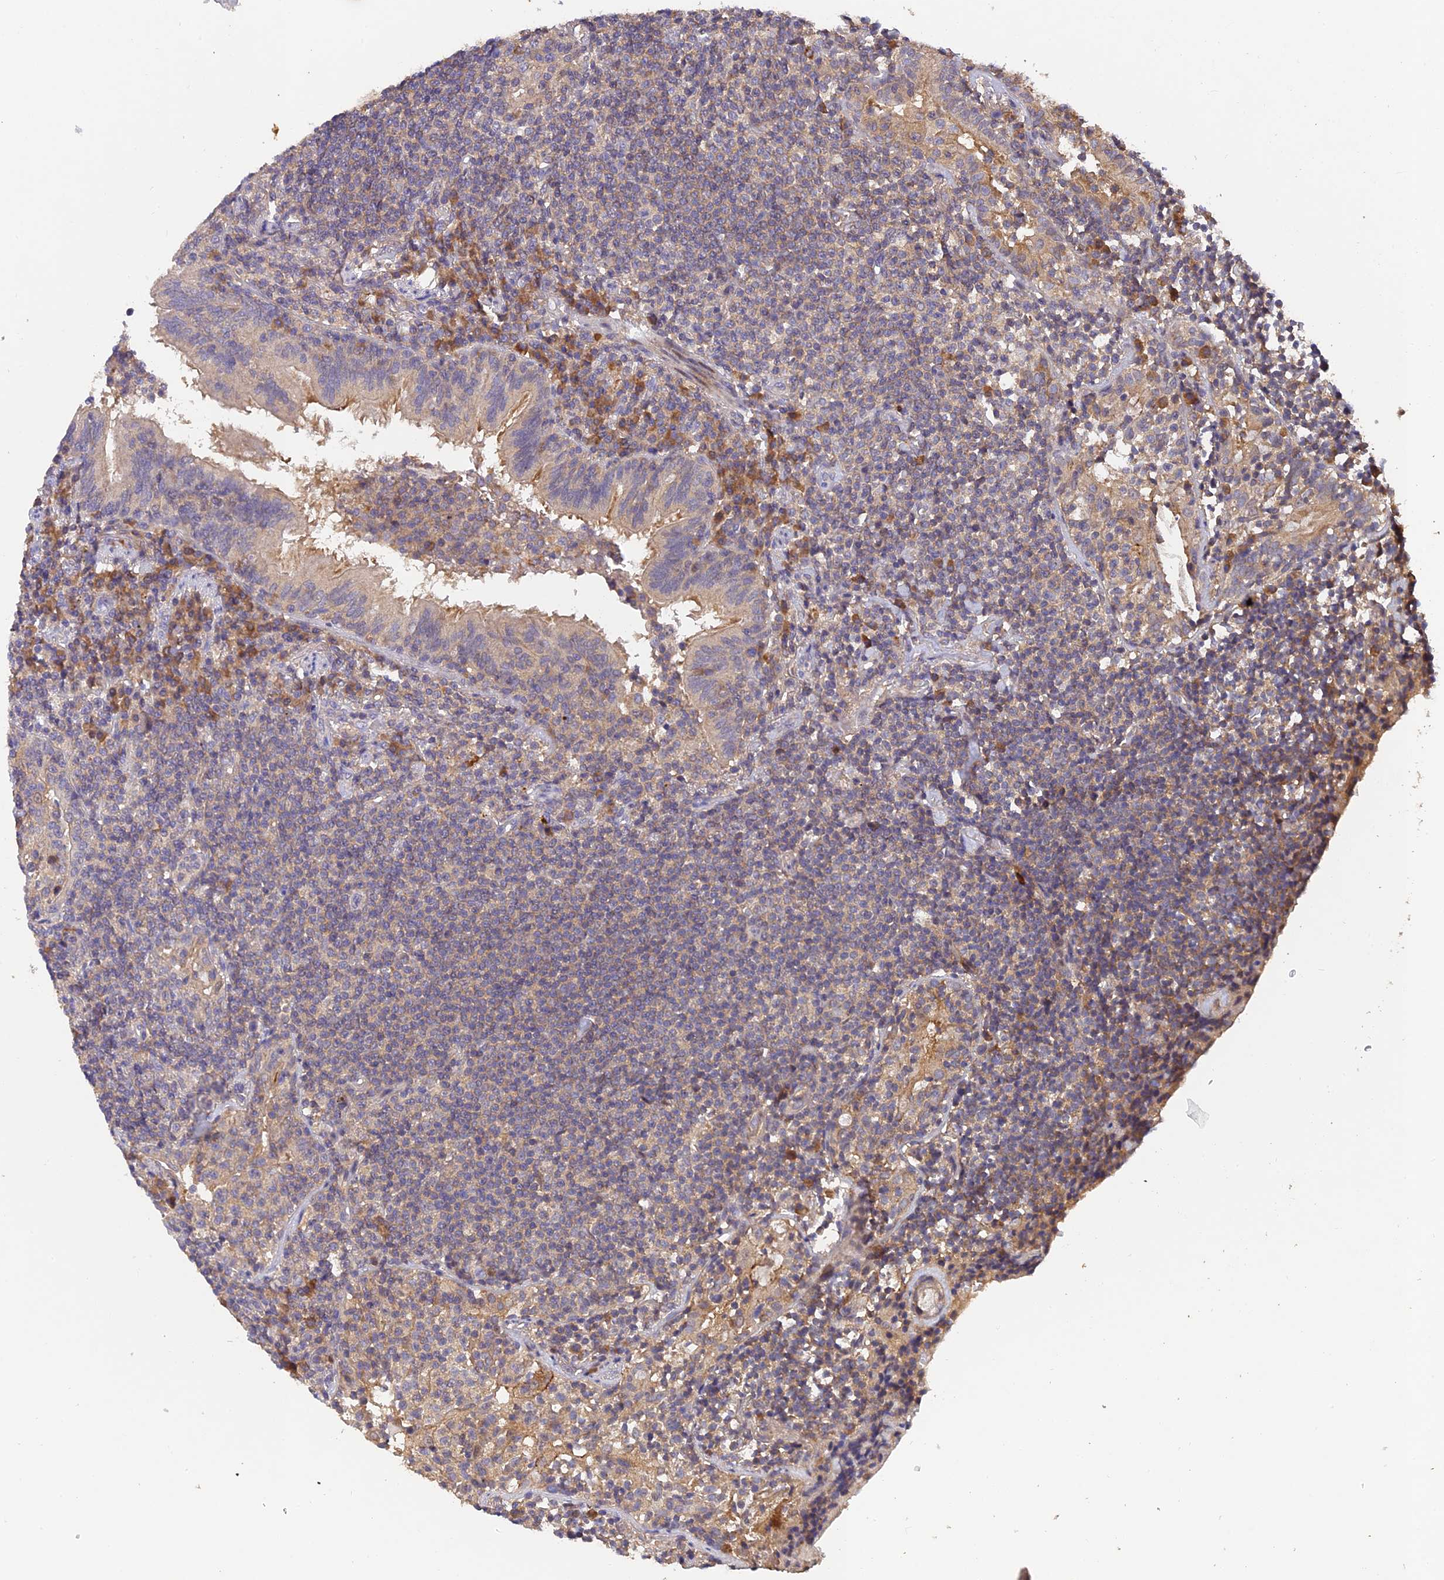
{"staining": {"intensity": "negative", "quantity": "none", "location": "none"}, "tissue": "lymphoma", "cell_type": "Tumor cells", "image_type": "cancer", "snomed": [{"axis": "morphology", "description": "Malignant lymphoma, non-Hodgkin's type, Low grade"}, {"axis": "topography", "description": "Lung"}], "caption": "There is no significant expression in tumor cells of lymphoma. (DAB immunohistochemistry with hematoxylin counter stain).", "gene": "DENND5B", "patient": {"sex": "female", "age": 71}}